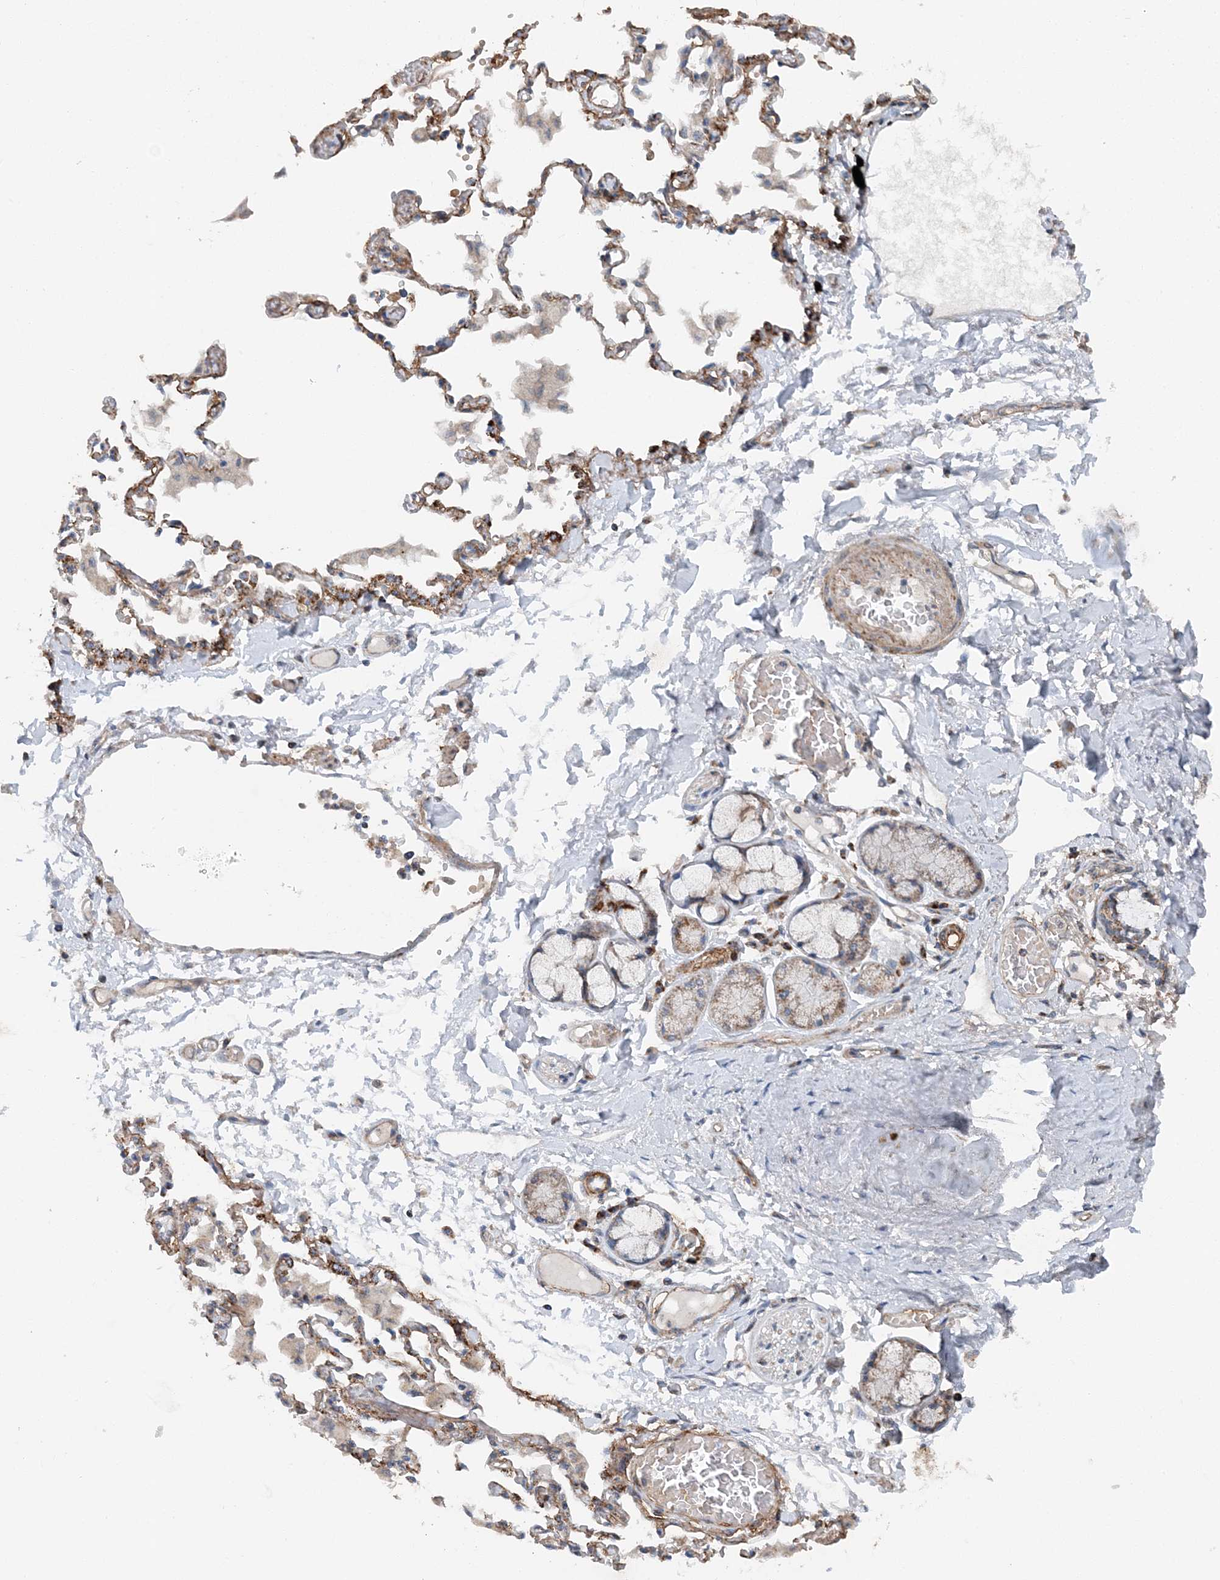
{"staining": {"intensity": "weak", "quantity": "25%-75%", "location": "cytoplasmic/membranous"}, "tissue": "adipose tissue", "cell_type": "Adipocytes", "image_type": "normal", "snomed": [{"axis": "morphology", "description": "Normal tissue, NOS"}, {"axis": "topography", "description": "Cartilage tissue"}, {"axis": "topography", "description": "Bronchus"}, {"axis": "topography", "description": "Lung"}, {"axis": "topography", "description": "Peripheral nerve tissue"}], "caption": "An immunohistochemistry histopathology image of normal tissue is shown. Protein staining in brown labels weak cytoplasmic/membranous positivity in adipose tissue within adipocytes.", "gene": "SPRY2", "patient": {"sex": "female", "age": 49}}